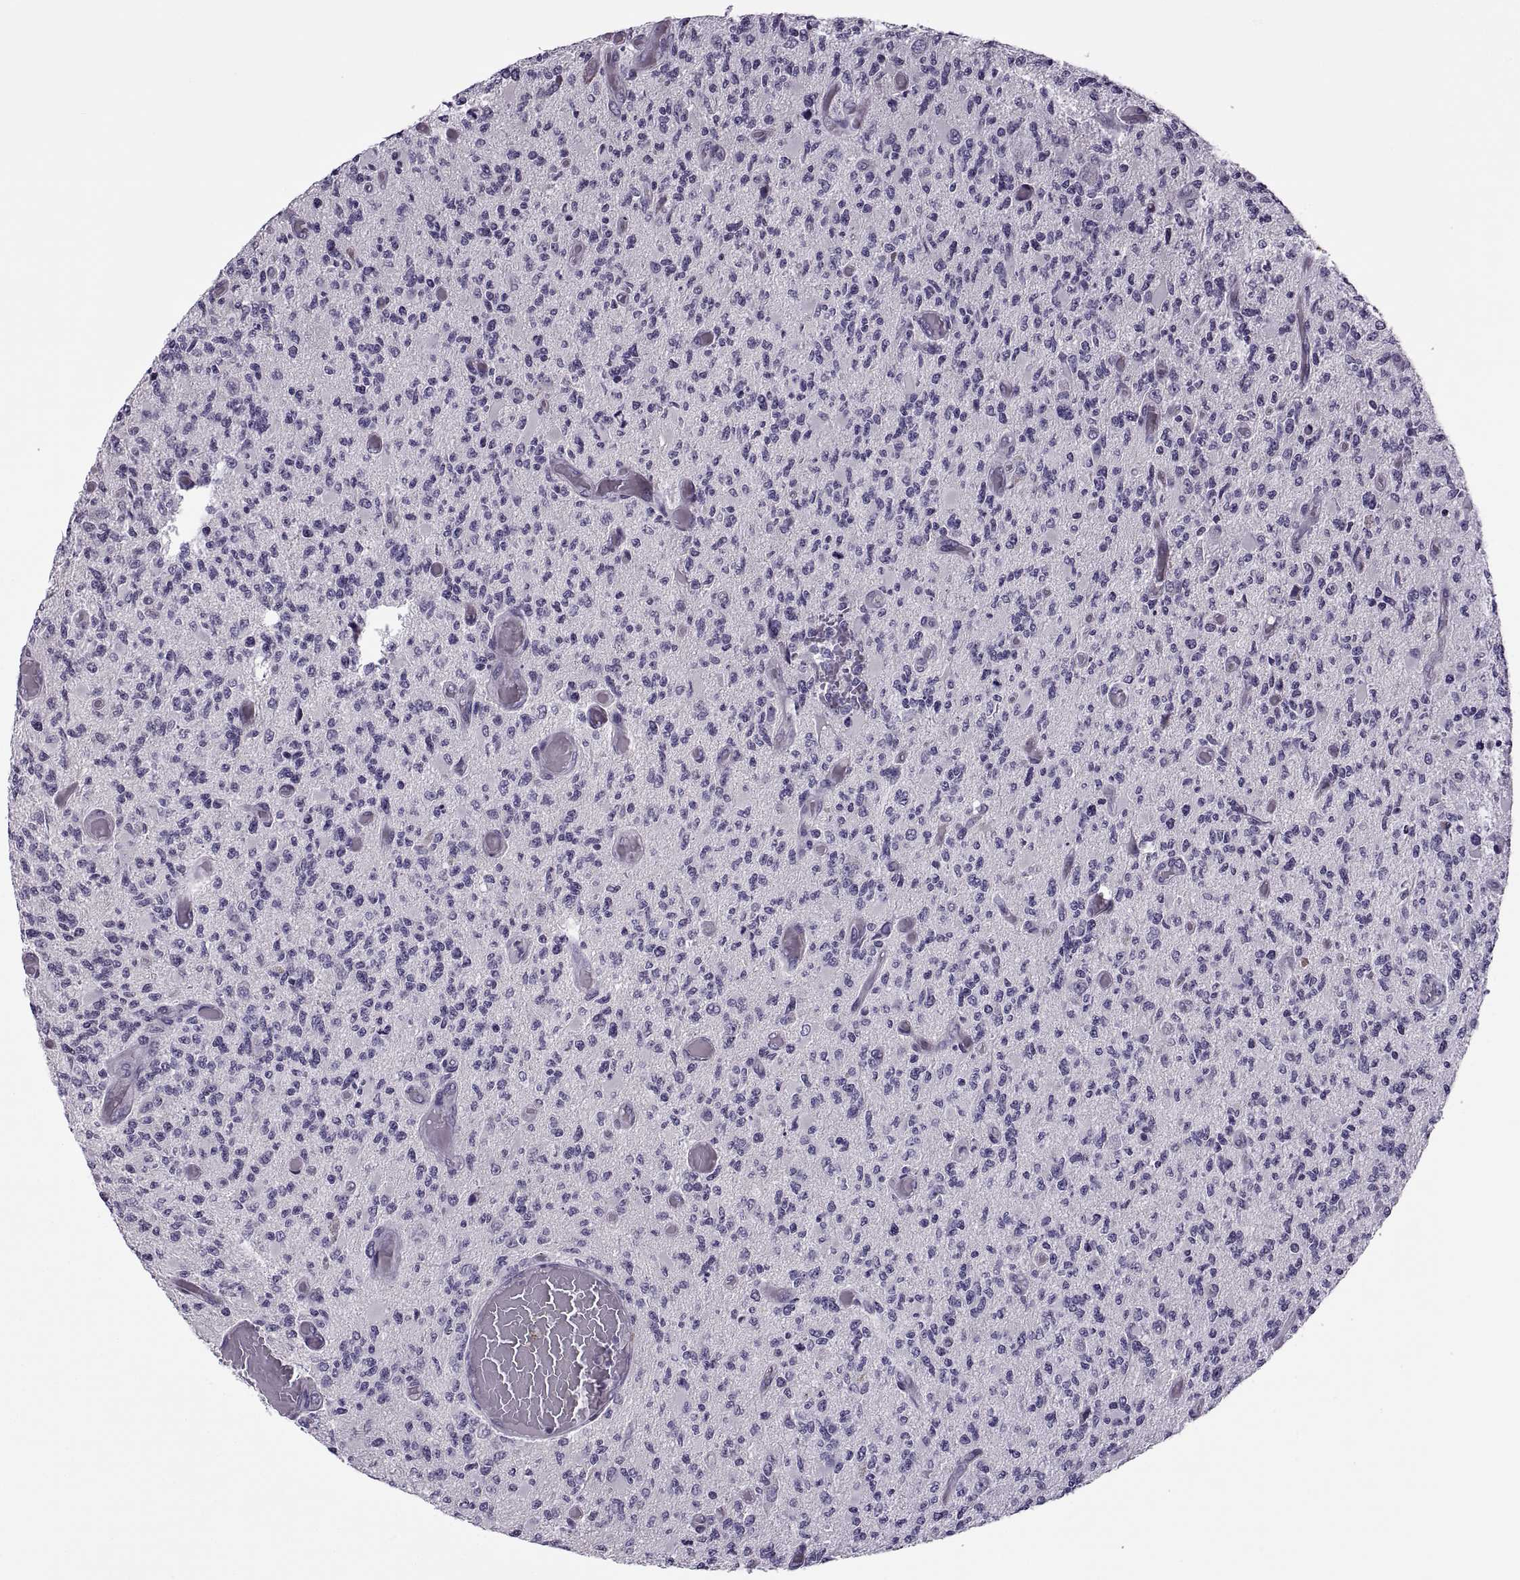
{"staining": {"intensity": "negative", "quantity": "none", "location": "none"}, "tissue": "glioma", "cell_type": "Tumor cells", "image_type": "cancer", "snomed": [{"axis": "morphology", "description": "Glioma, malignant, High grade"}, {"axis": "topography", "description": "Brain"}], "caption": "The image shows no staining of tumor cells in glioma. Nuclei are stained in blue.", "gene": "MAGEB1", "patient": {"sex": "female", "age": 63}}